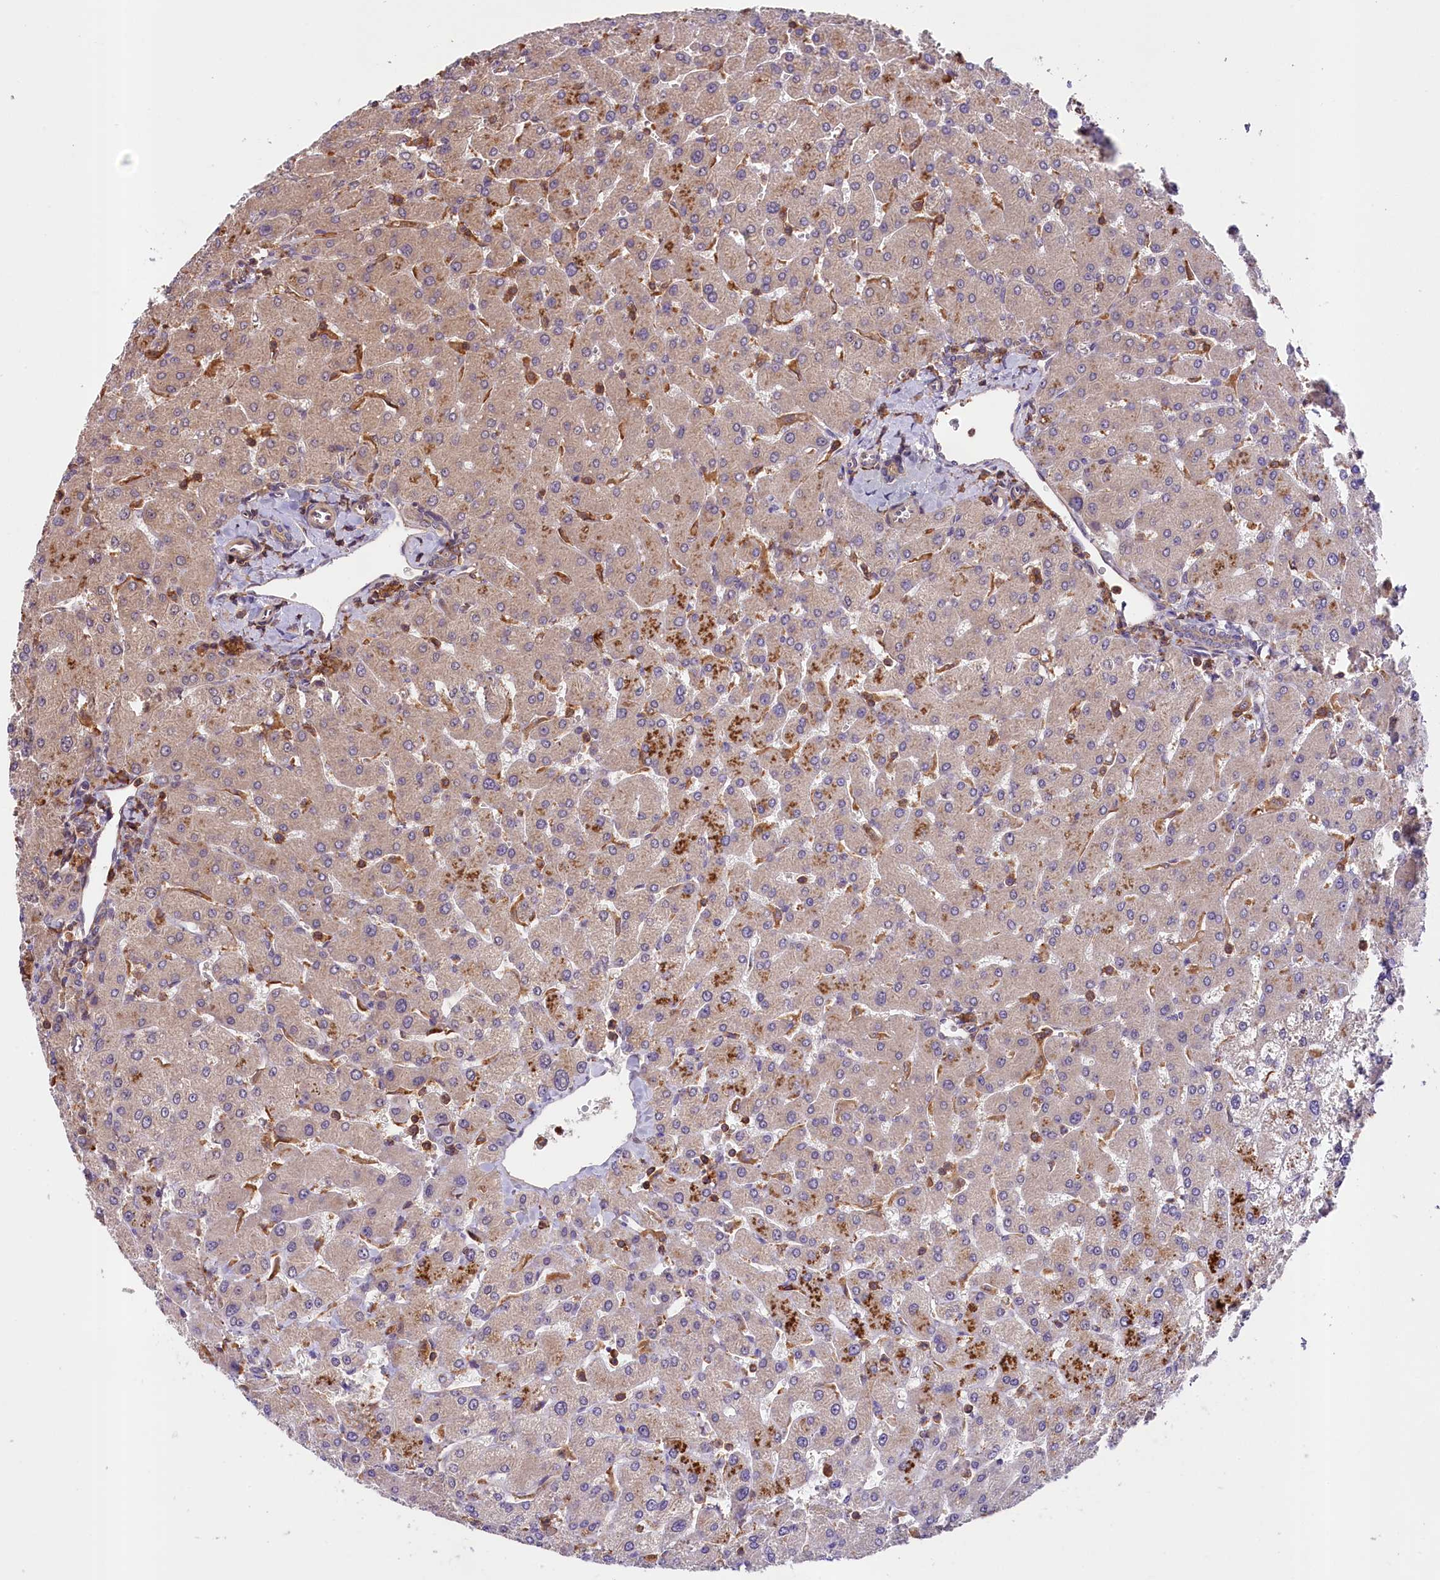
{"staining": {"intensity": "weak", "quantity": "25%-75%", "location": "cytoplasmic/membranous"}, "tissue": "liver", "cell_type": "Cholangiocytes", "image_type": "normal", "snomed": [{"axis": "morphology", "description": "Normal tissue, NOS"}, {"axis": "topography", "description": "Liver"}], "caption": "An image of human liver stained for a protein demonstrates weak cytoplasmic/membranous brown staining in cholangiocytes.", "gene": "SKIDA1", "patient": {"sex": "male", "age": 55}}